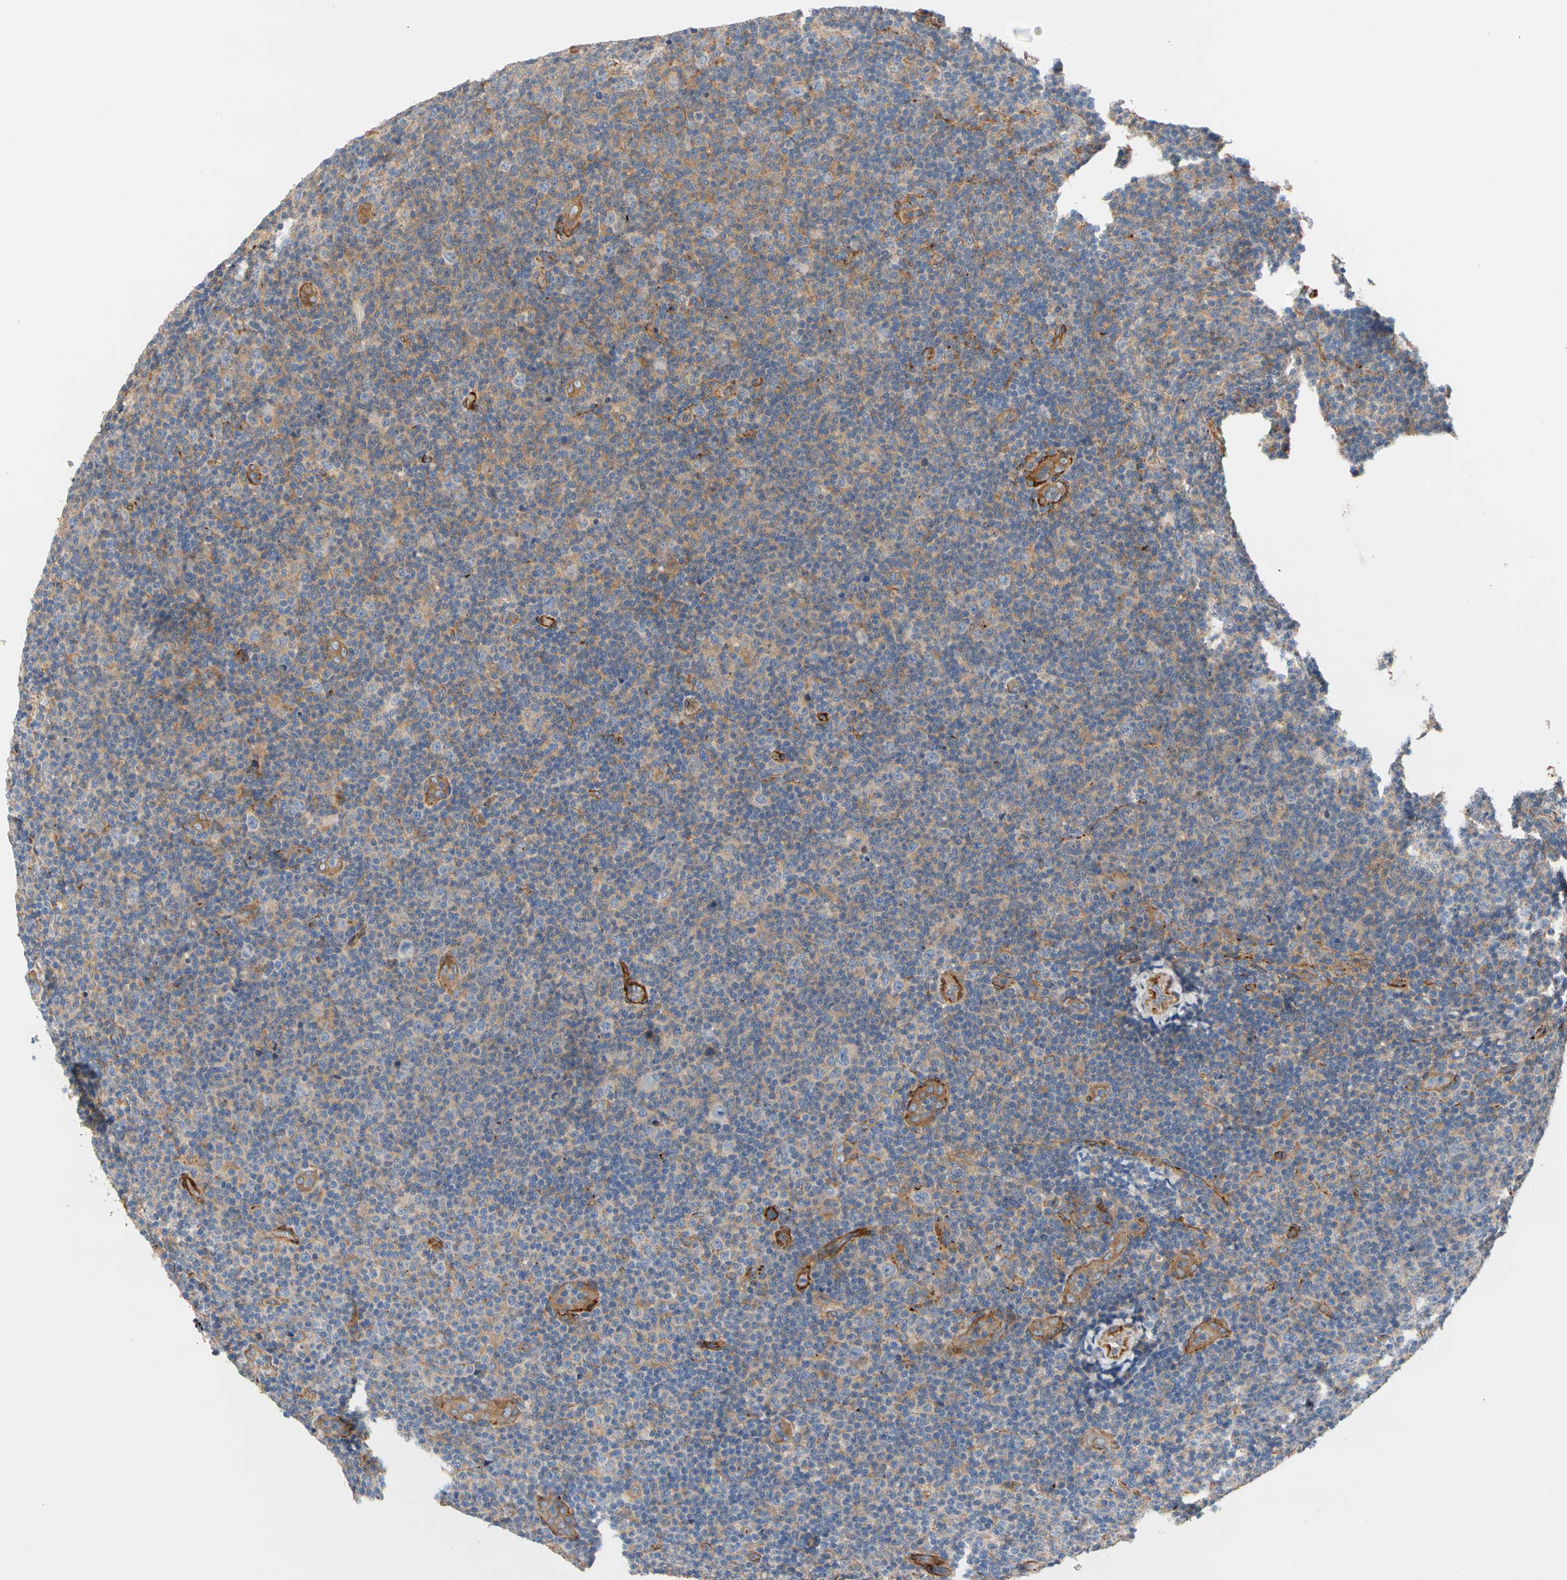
{"staining": {"intensity": "weak", "quantity": "25%-75%", "location": "cytoplasmic/membranous"}, "tissue": "lymphoma", "cell_type": "Tumor cells", "image_type": "cancer", "snomed": [{"axis": "morphology", "description": "Malignant lymphoma, non-Hodgkin's type, Low grade"}, {"axis": "topography", "description": "Lymph node"}], "caption": "Lymphoma stained with a protein marker demonstrates weak staining in tumor cells.", "gene": "ENTREP3", "patient": {"sex": "male", "age": 83}}